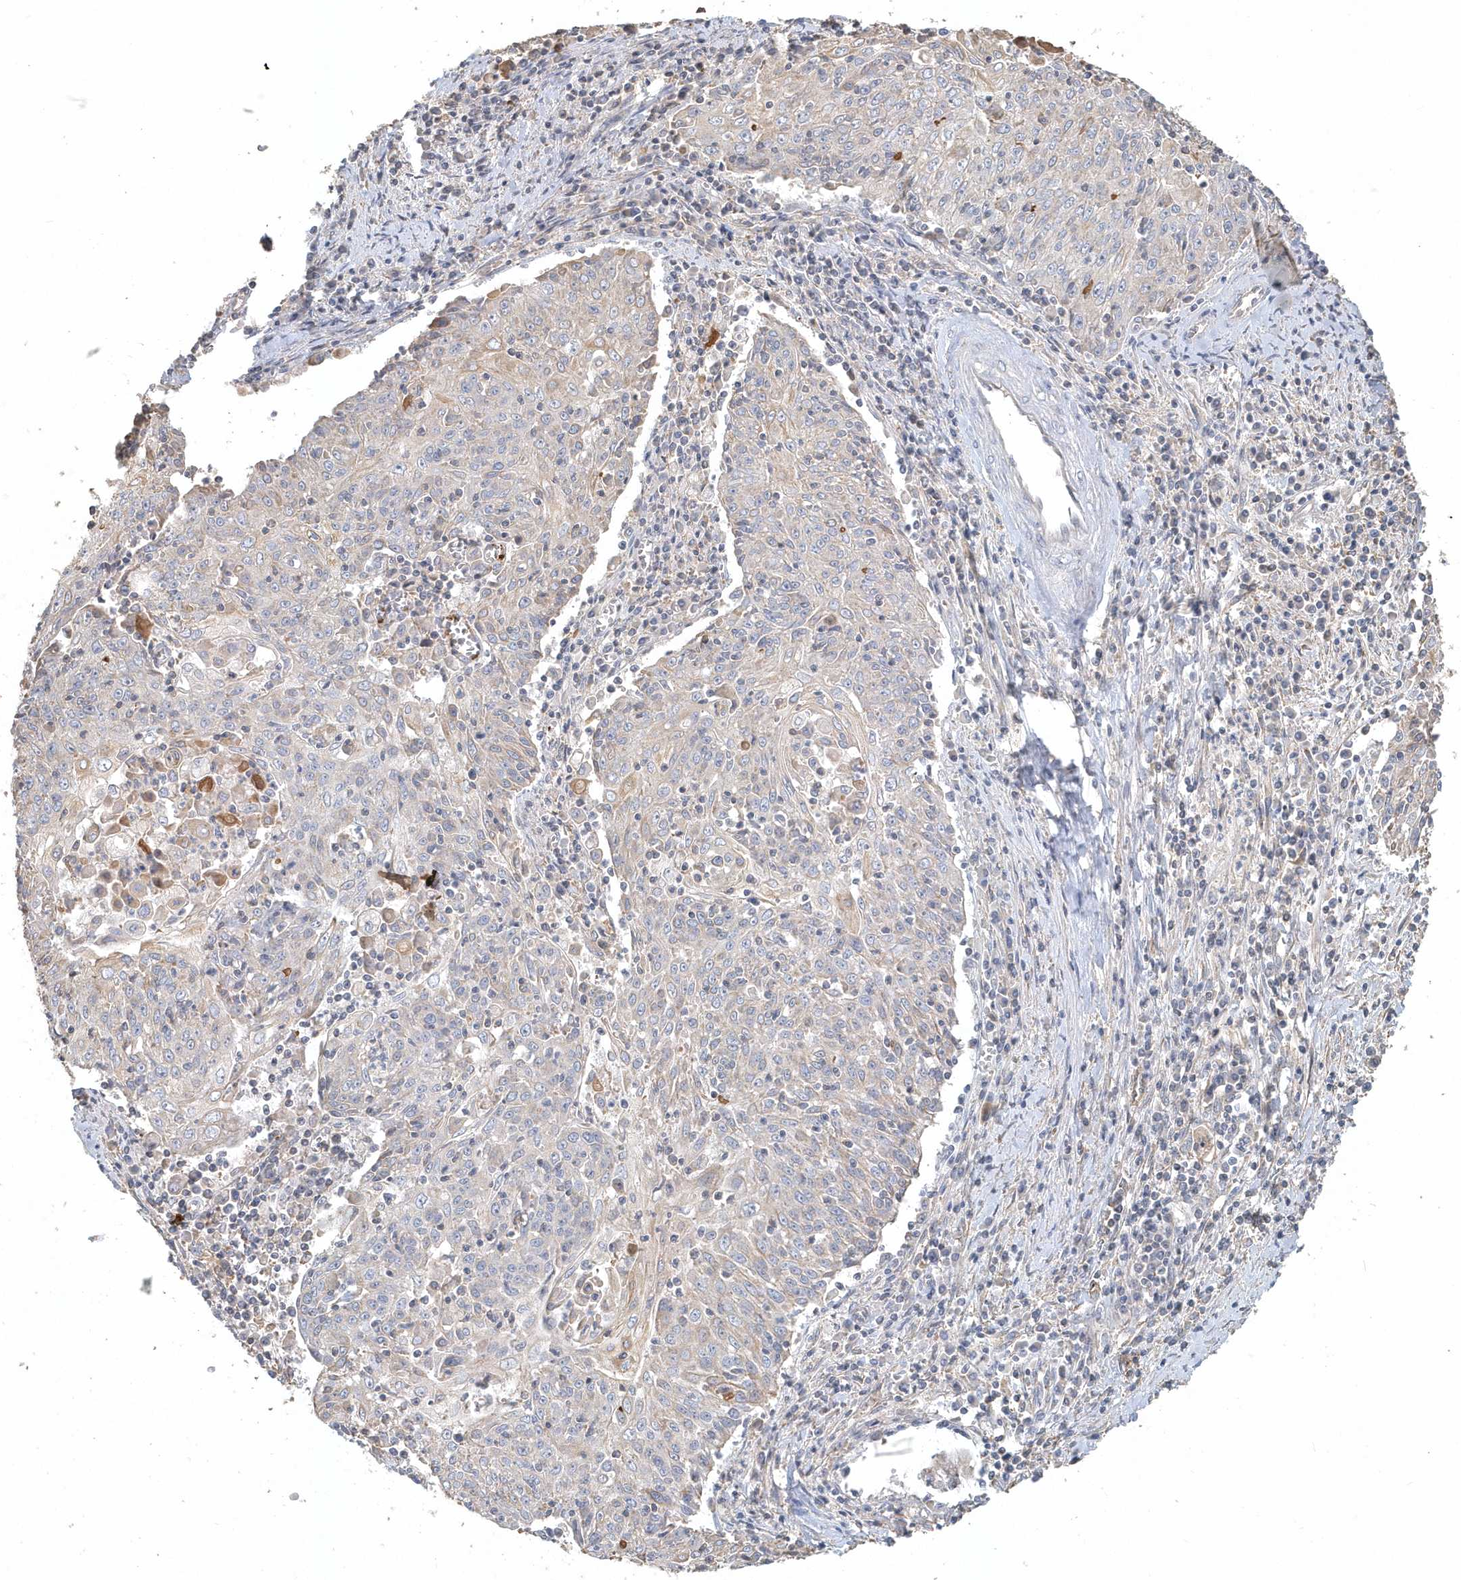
{"staining": {"intensity": "negative", "quantity": "none", "location": "none"}, "tissue": "cervical cancer", "cell_type": "Tumor cells", "image_type": "cancer", "snomed": [{"axis": "morphology", "description": "Squamous cell carcinoma, NOS"}, {"axis": "topography", "description": "Cervix"}], "caption": "IHC of cervical cancer exhibits no staining in tumor cells. The staining was performed using DAB to visualize the protein expression in brown, while the nuclei were stained in blue with hematoxylin (Magnification: 20x).", "gene": "MMRN1", "patient": {"sex": "female", "age": 48}}